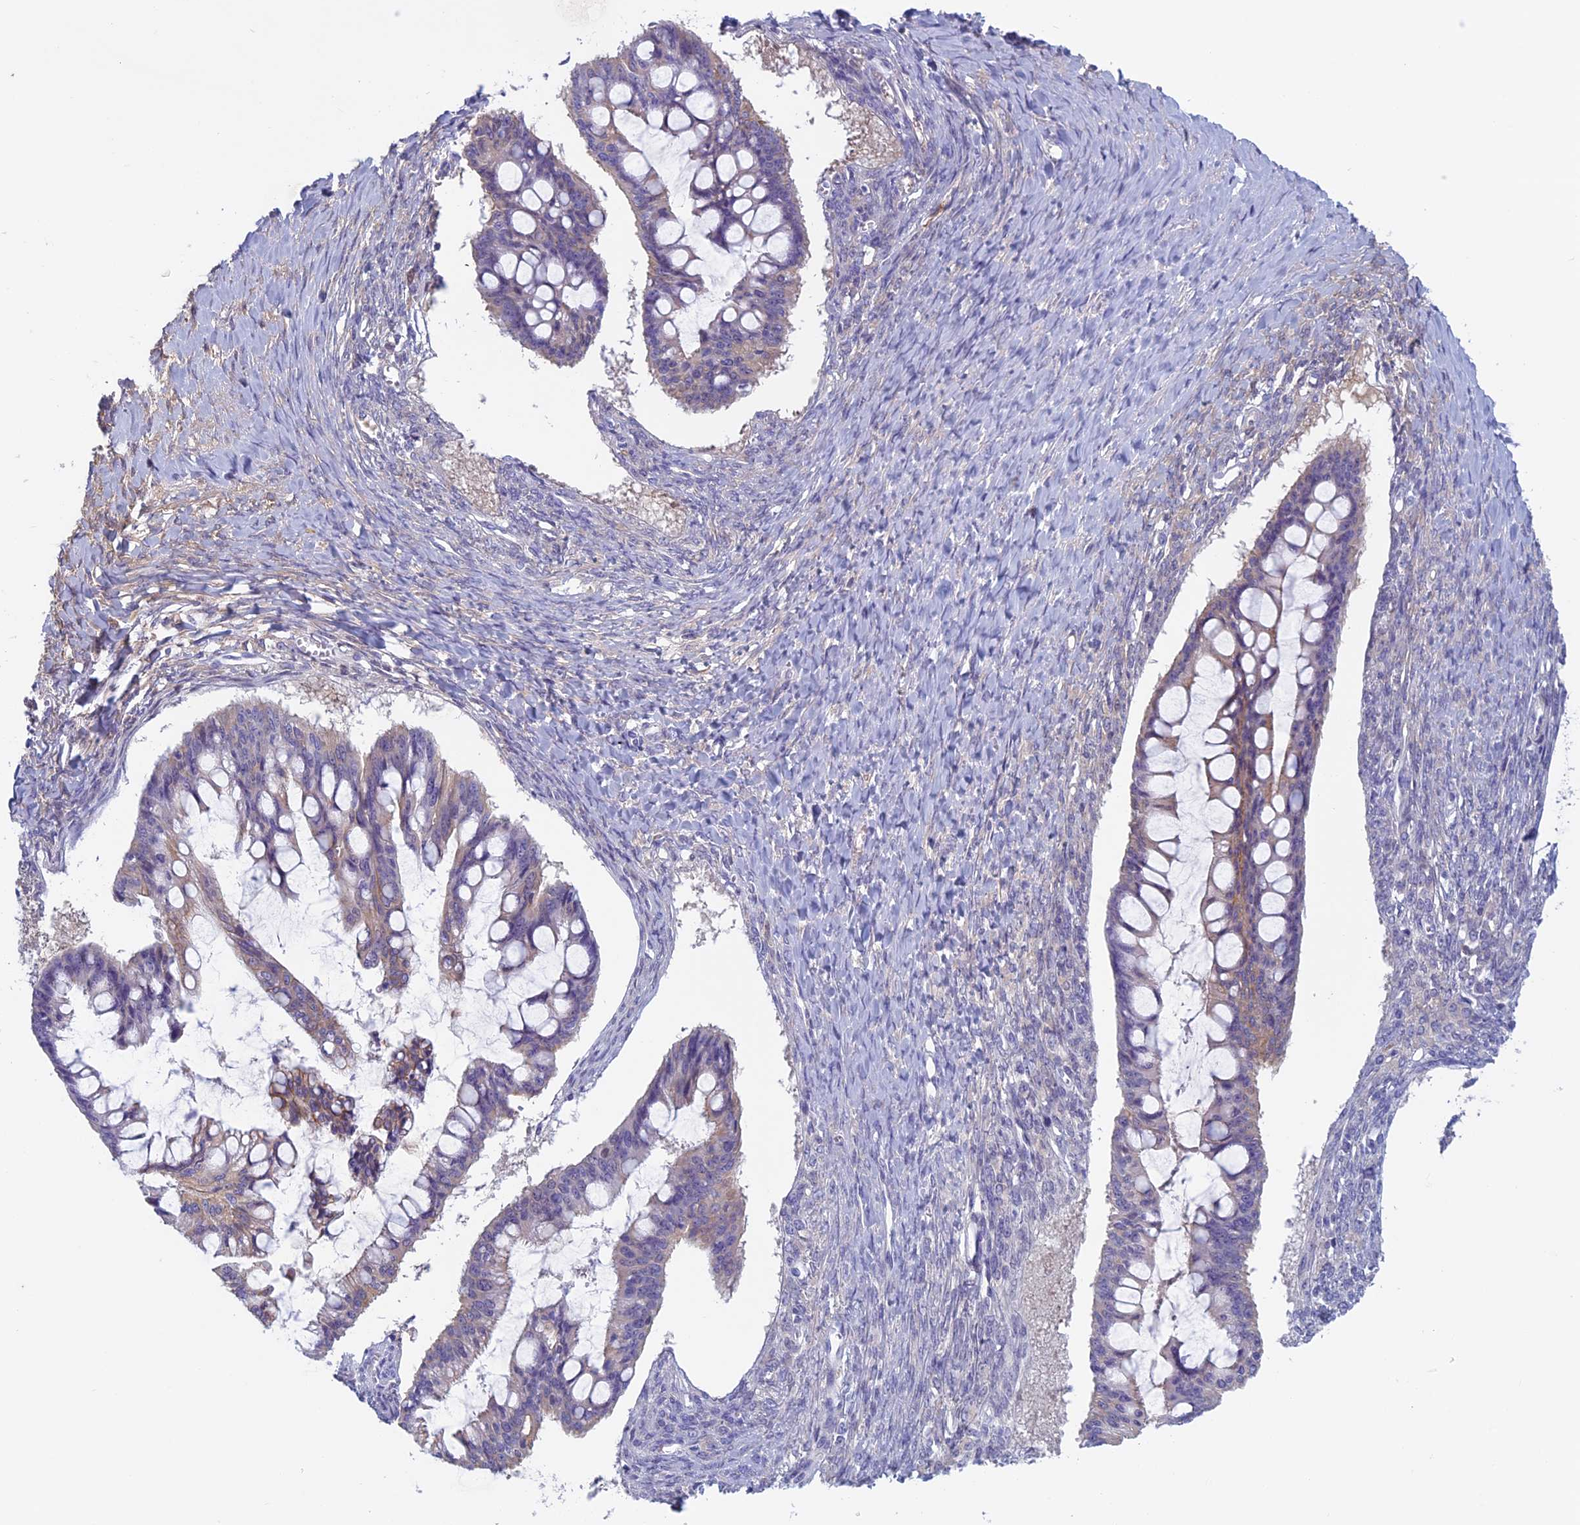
{"staining": {"intensity": "weak", "quantity": "25%-75%", "location": "cytoplasmic/membranous"}, "tissue": "ovarian cancer", "cell_type": "Tumor cells", "image_type": "cancer", "snomed": [{"axis": "morphology", "description": "Cystadenocarcinoma, mucinous, NOS"}, {"axis": "topography", "description": "Ovary"}], "caption": "A histopathology image showing weak cytoplasmic/membranous positivity in about 25%-75% of tumor cells in mucinous cystadenocarcinoma (ovarian), as visualized by brown immunohistochemical staining.", "gene": "ANGPTL2", "patient": {"sex": "female", "age": 73}}